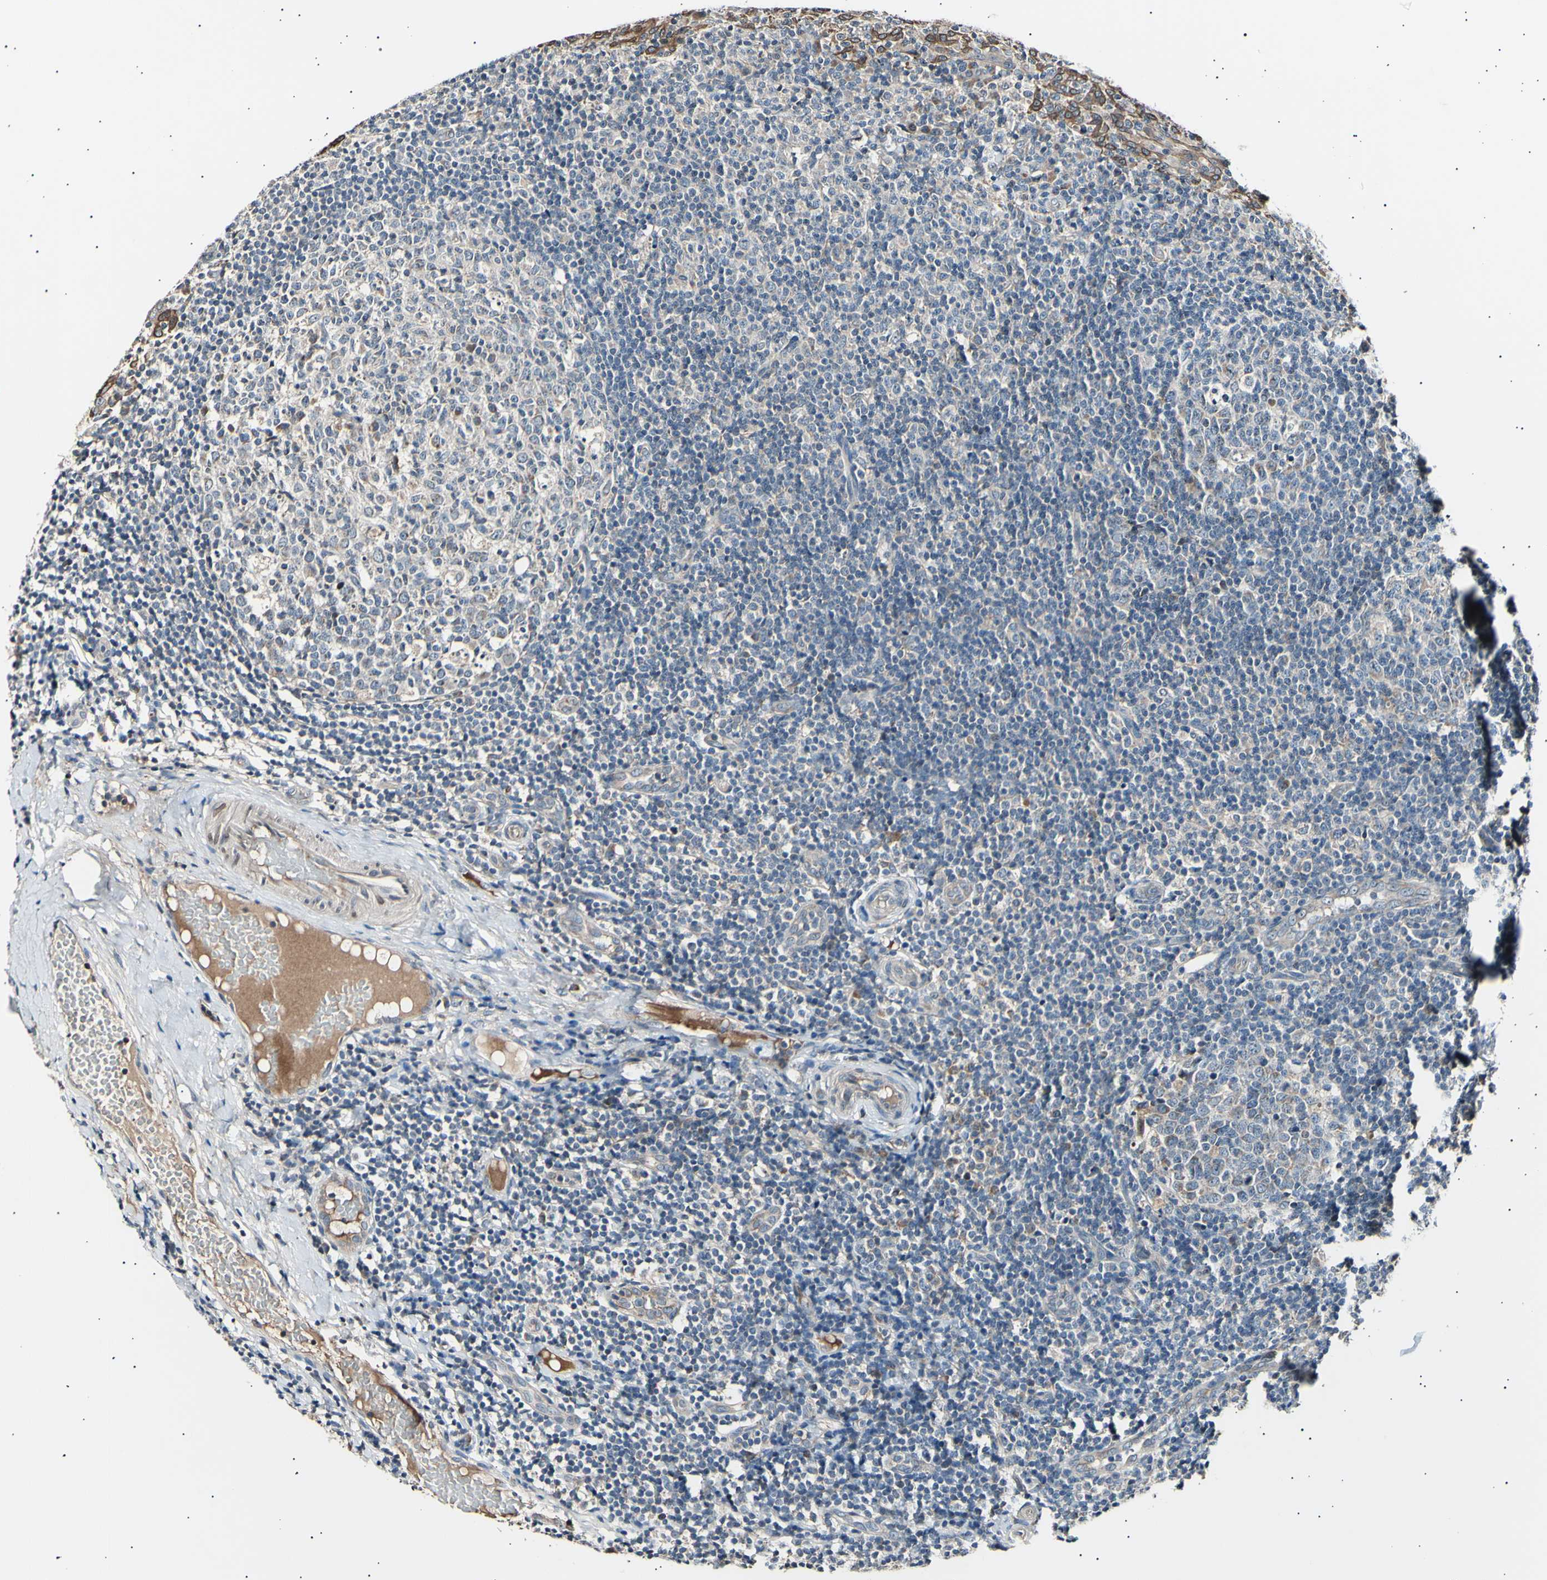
{"staining": {"intensity": "weak", "quantity": ">75%", "location": "cytoplasmic/membranous"}, "tissue": "tonsil", "cell_type": "Germinal center cells", "image_type": "normal", "snomed": [{"axis": "morphology", "description": "Normal tissue, NOS"}, {"axis": "topography", "description": "Tonsil"}], "caption": "A photomicrograph of human tonsil stained for a protein displays weak cytoplasmic/membranous brown staining in germinal center cells.", "gene": "ITGA6", "patient": {"sex": "female", "age": 19}}